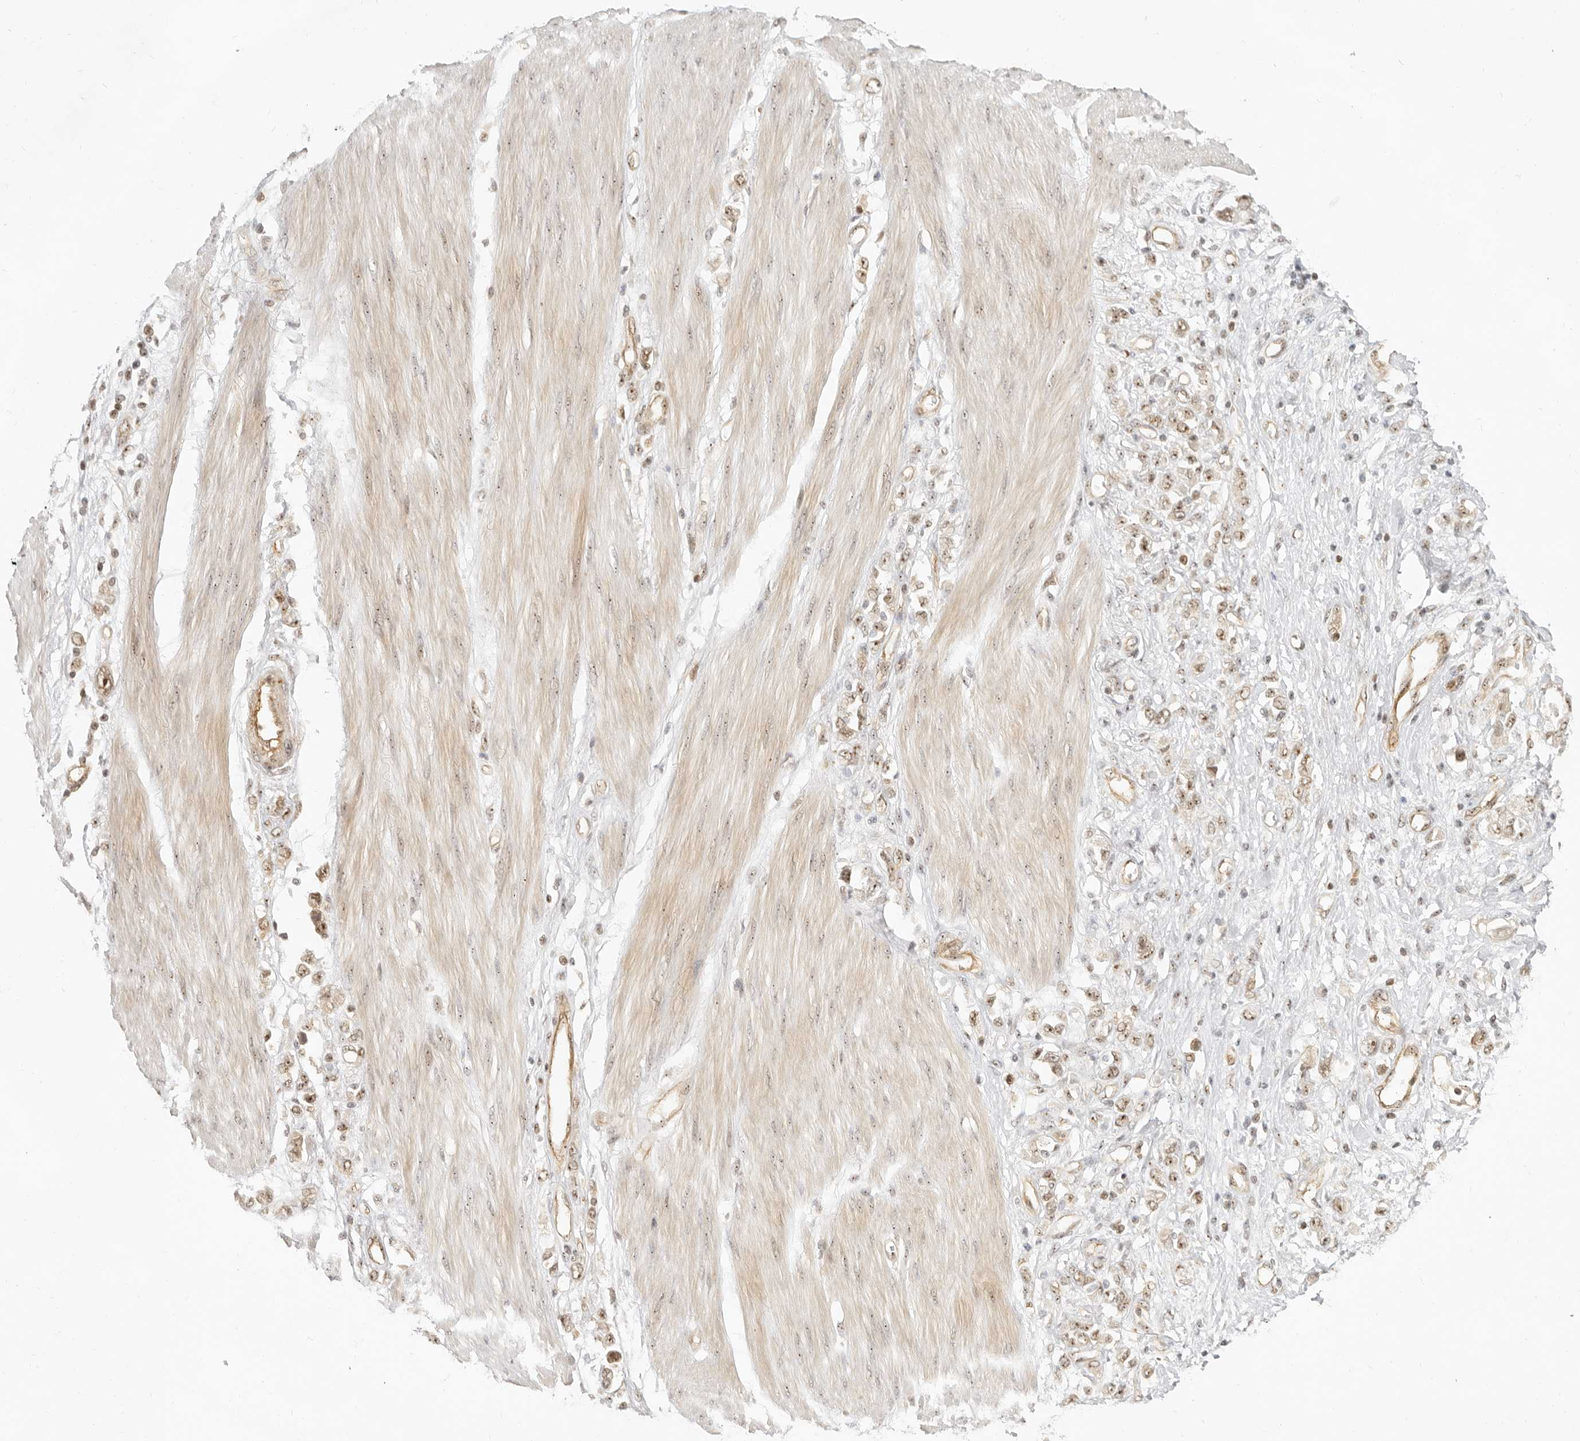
{"staining": {"intensity": "weak", "quantity": ">75%", "location": "nuclear"}, "tissue": "stomach cancer", "cell_type": "Tumor cells", "image_type": "cancer", "snomed": [{"axis": "morphology", "description": "Adenocarcinoma, NOS"}, {"axis": "topography", "description": "Stomach"}], "caption": "Stomach cancer stained with a brown dye reveals weak nuclear positive positivity in about >75% of tumor cells.", "gene": "BAP1", "patient": {"sex": "female", "age": 76}}